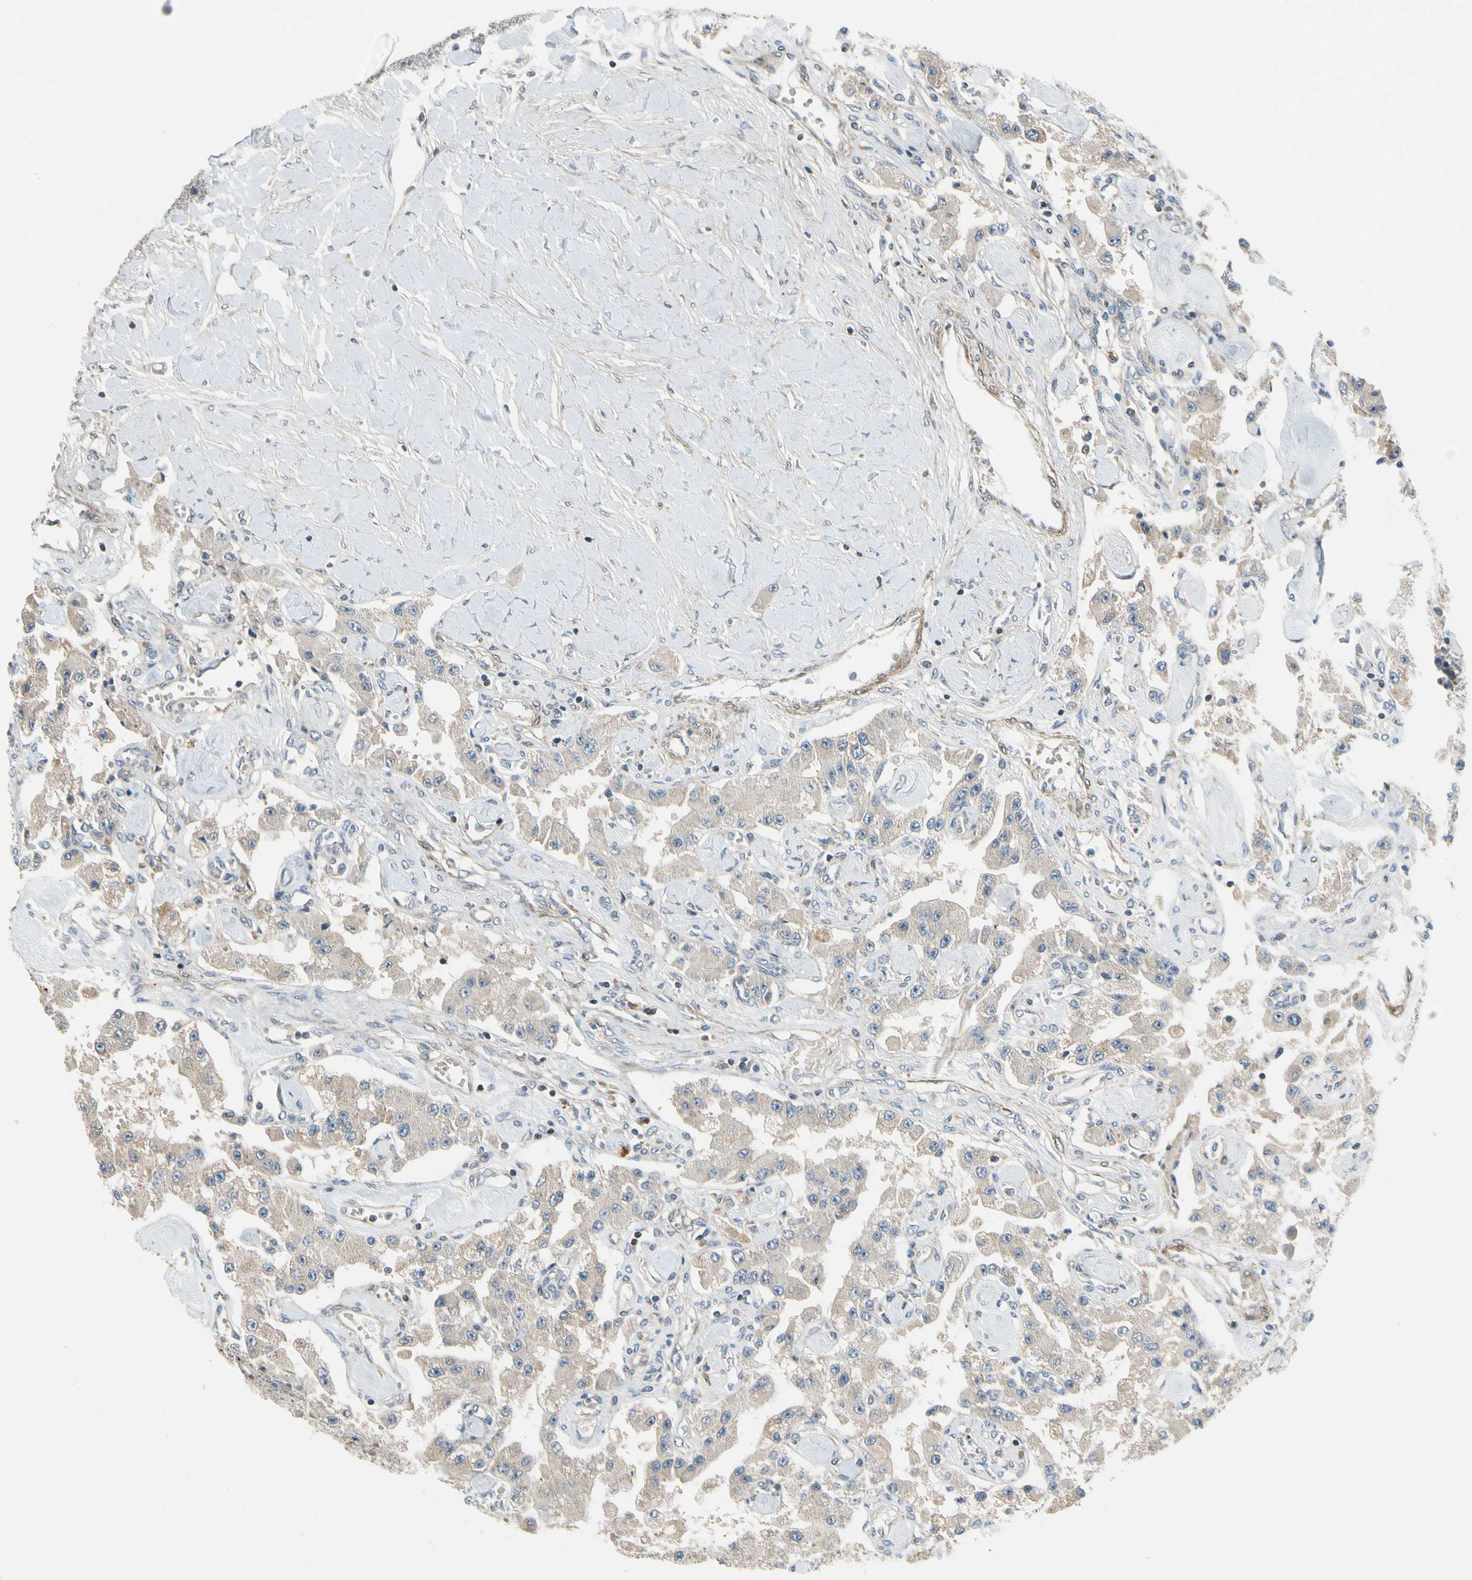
{"staining": {"intensity": "weak", "quantity": "<25%", "location": "cytoplasmic/membranous"}, "tissue": "carcinoid", "cell_type": "Tumor cells", "image_type": "cancer", "snomed": [{"axis": "morphology", "description": "Carcinoid, malignant, NOS"}, {"axis": "topography", "description": "Pancreas"}], "caption": "This image is of malignant carcinoid stained with IHC to label a protein in brown with the nuclei are counter-stained blue. There is no staining in tumor cells. The staining is performed using DAB (3,3'-diaminobenzidine) brown chromogen with nuclei counter-stained in using hematoxylin.", "gene": "MST1R", "patient": {"sex": "male", "age": 41}}